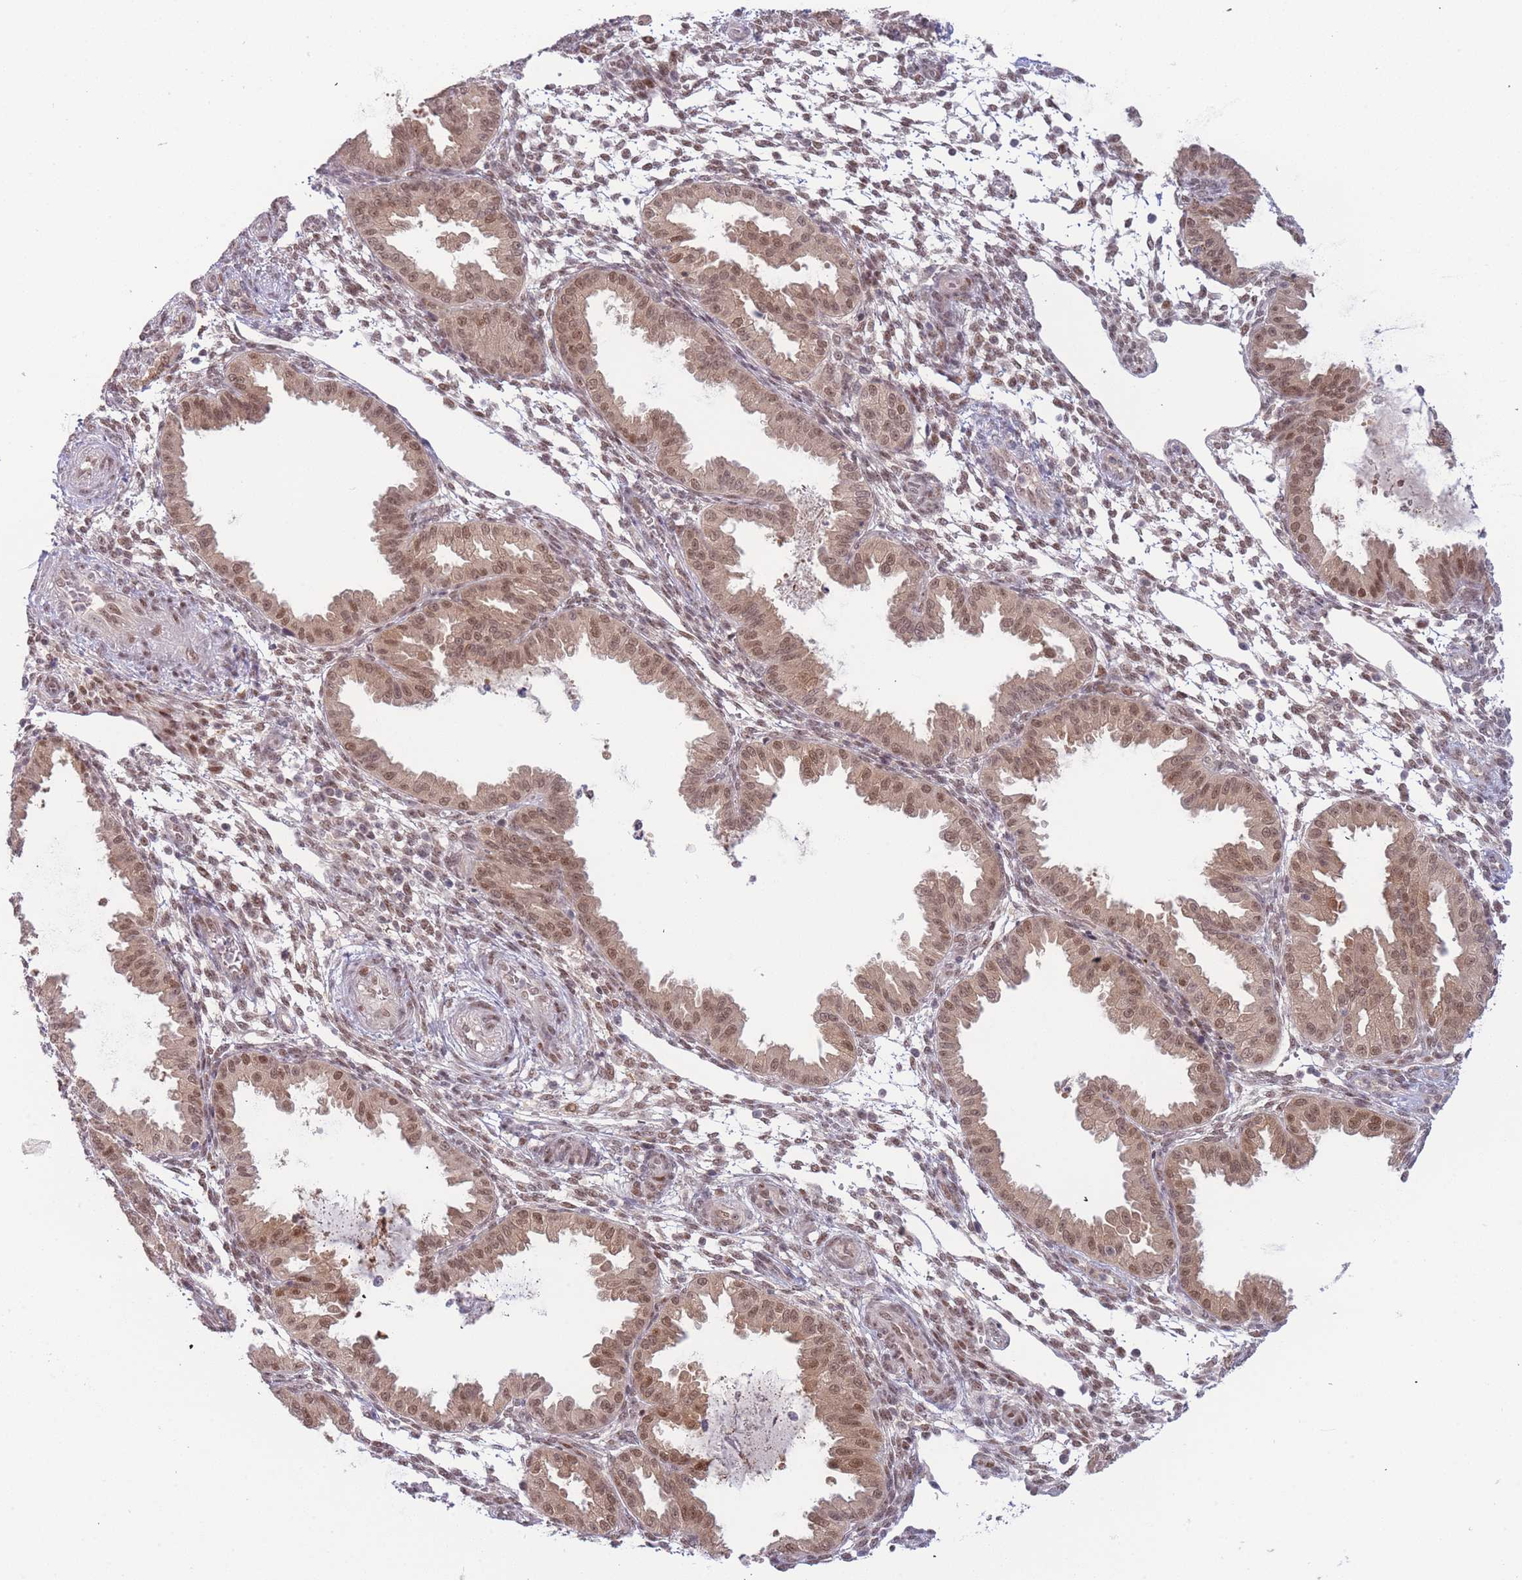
{"staining": {"intensity": "moderate", "quantity": "25%-75%", "location": "nuclear"}, "tissue": "endometrium", "cell_type": "Cells in endometrial stroma", "image_type": "normal", "snomed": [{"axis": "morphology", "description": "Normal tissue, NOS"}, {"axis": "topography", "description": "Endometrium"}], "caption": "Immunohistochemistry (DAB (3,3'-diaminobenzidine)) staining of benign endometrium demonstrates moderate nuclear protein positivity in approximately 25%-75% of cells in endometrial stroma.", "gene": "DEAF1", "patient": {"sex": "female", "age": 33}}